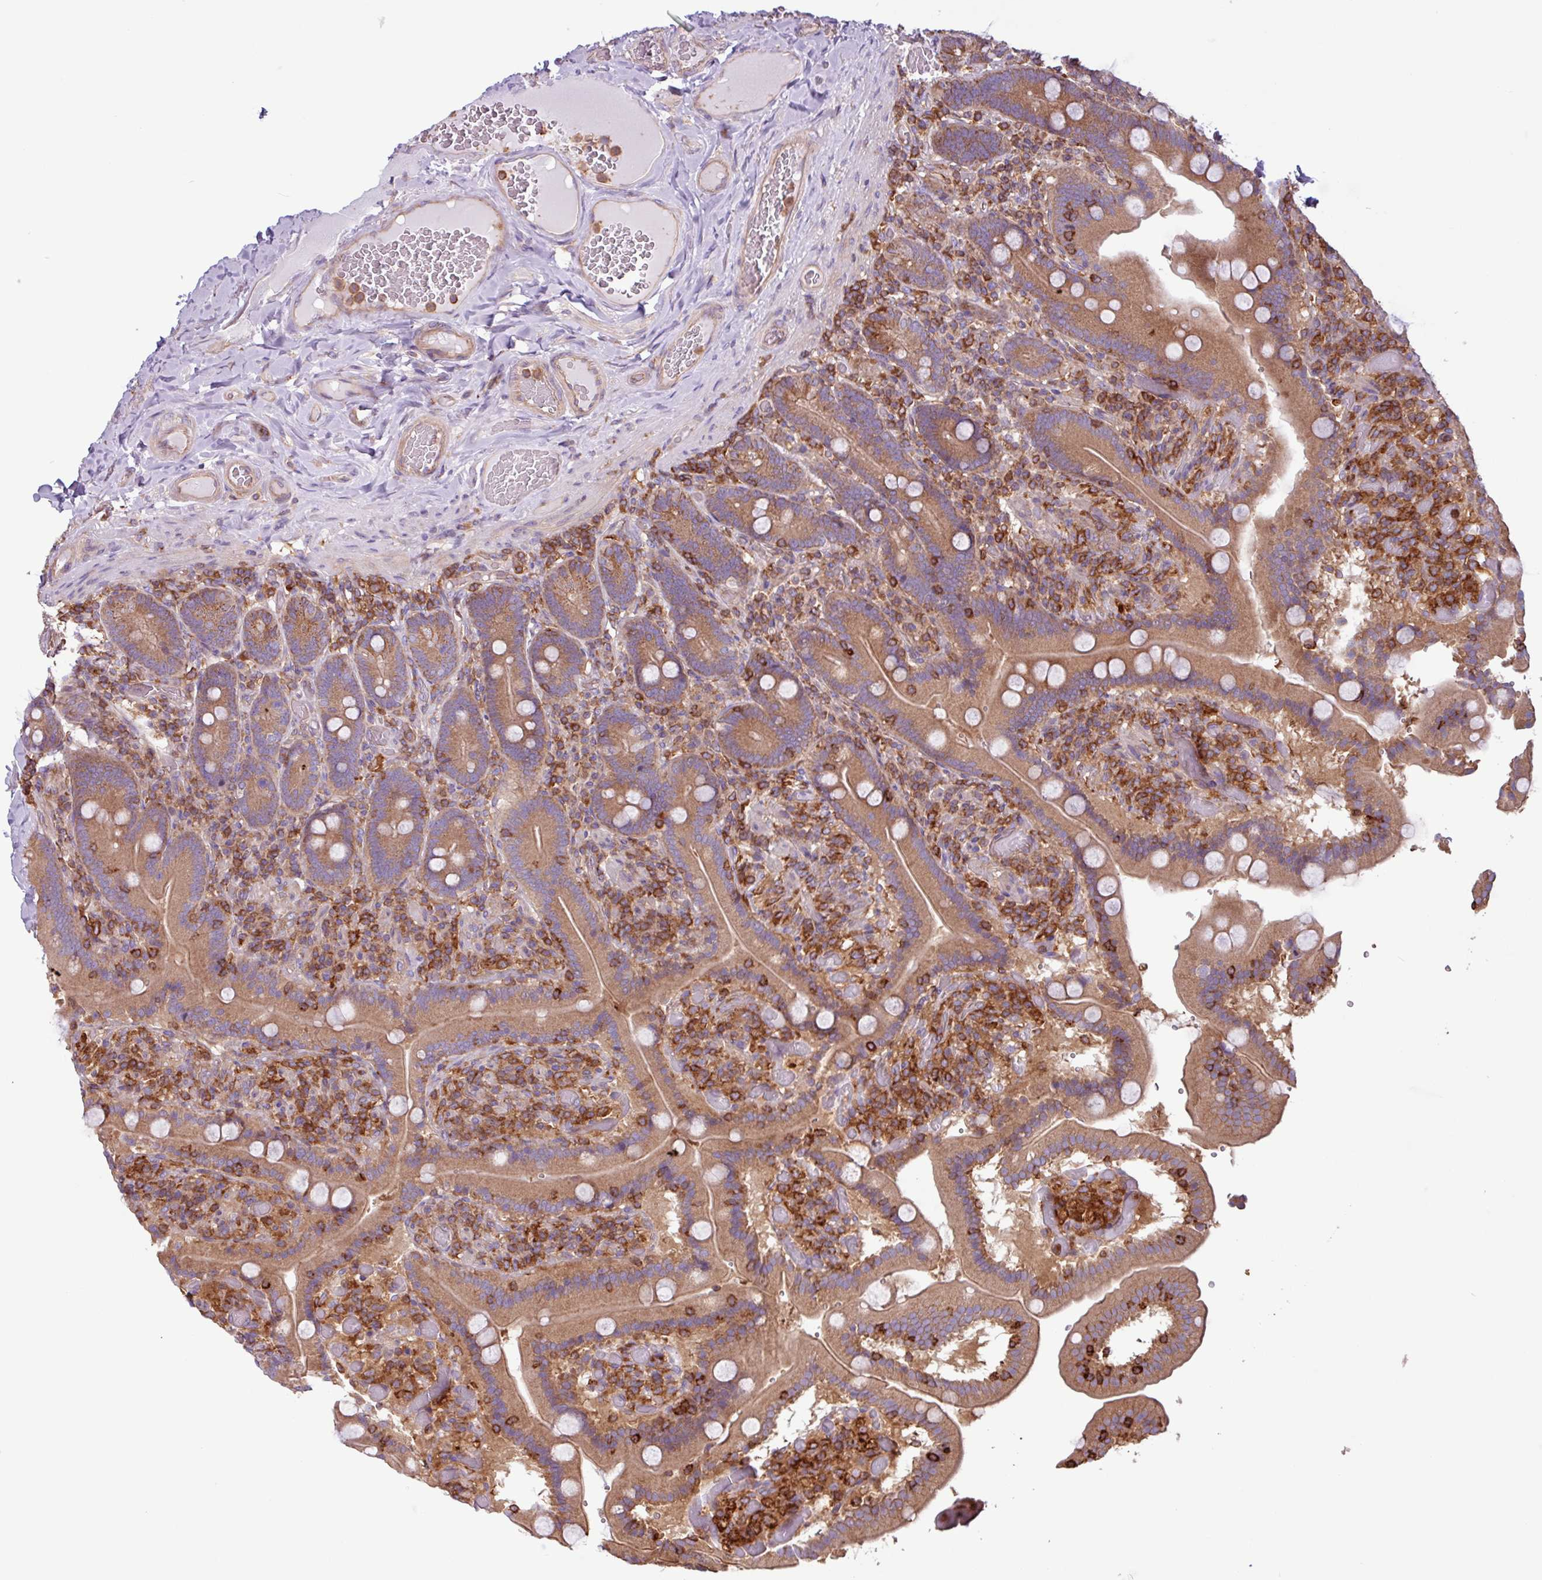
{"staining": {"intensity": "moderate", "quantity": ">75%", "location": "cytoplasmic/membranous"}, "tissue": "duodenum", "cell_type": "Glandular cells", "image_type": "normal", "snomed": [{"axis": "morphology", "description": "Normal tissue, NOS"}, {"axis": "topography", "description": "Duodenum"}], "caption": "A histopathology image of human duodenum stained for a protein shows moderate cytoplasmic/membranous brown staining in glandular cells.", "gene": "ACTR3B", "patient": {"sex": "female", "age": 62}}